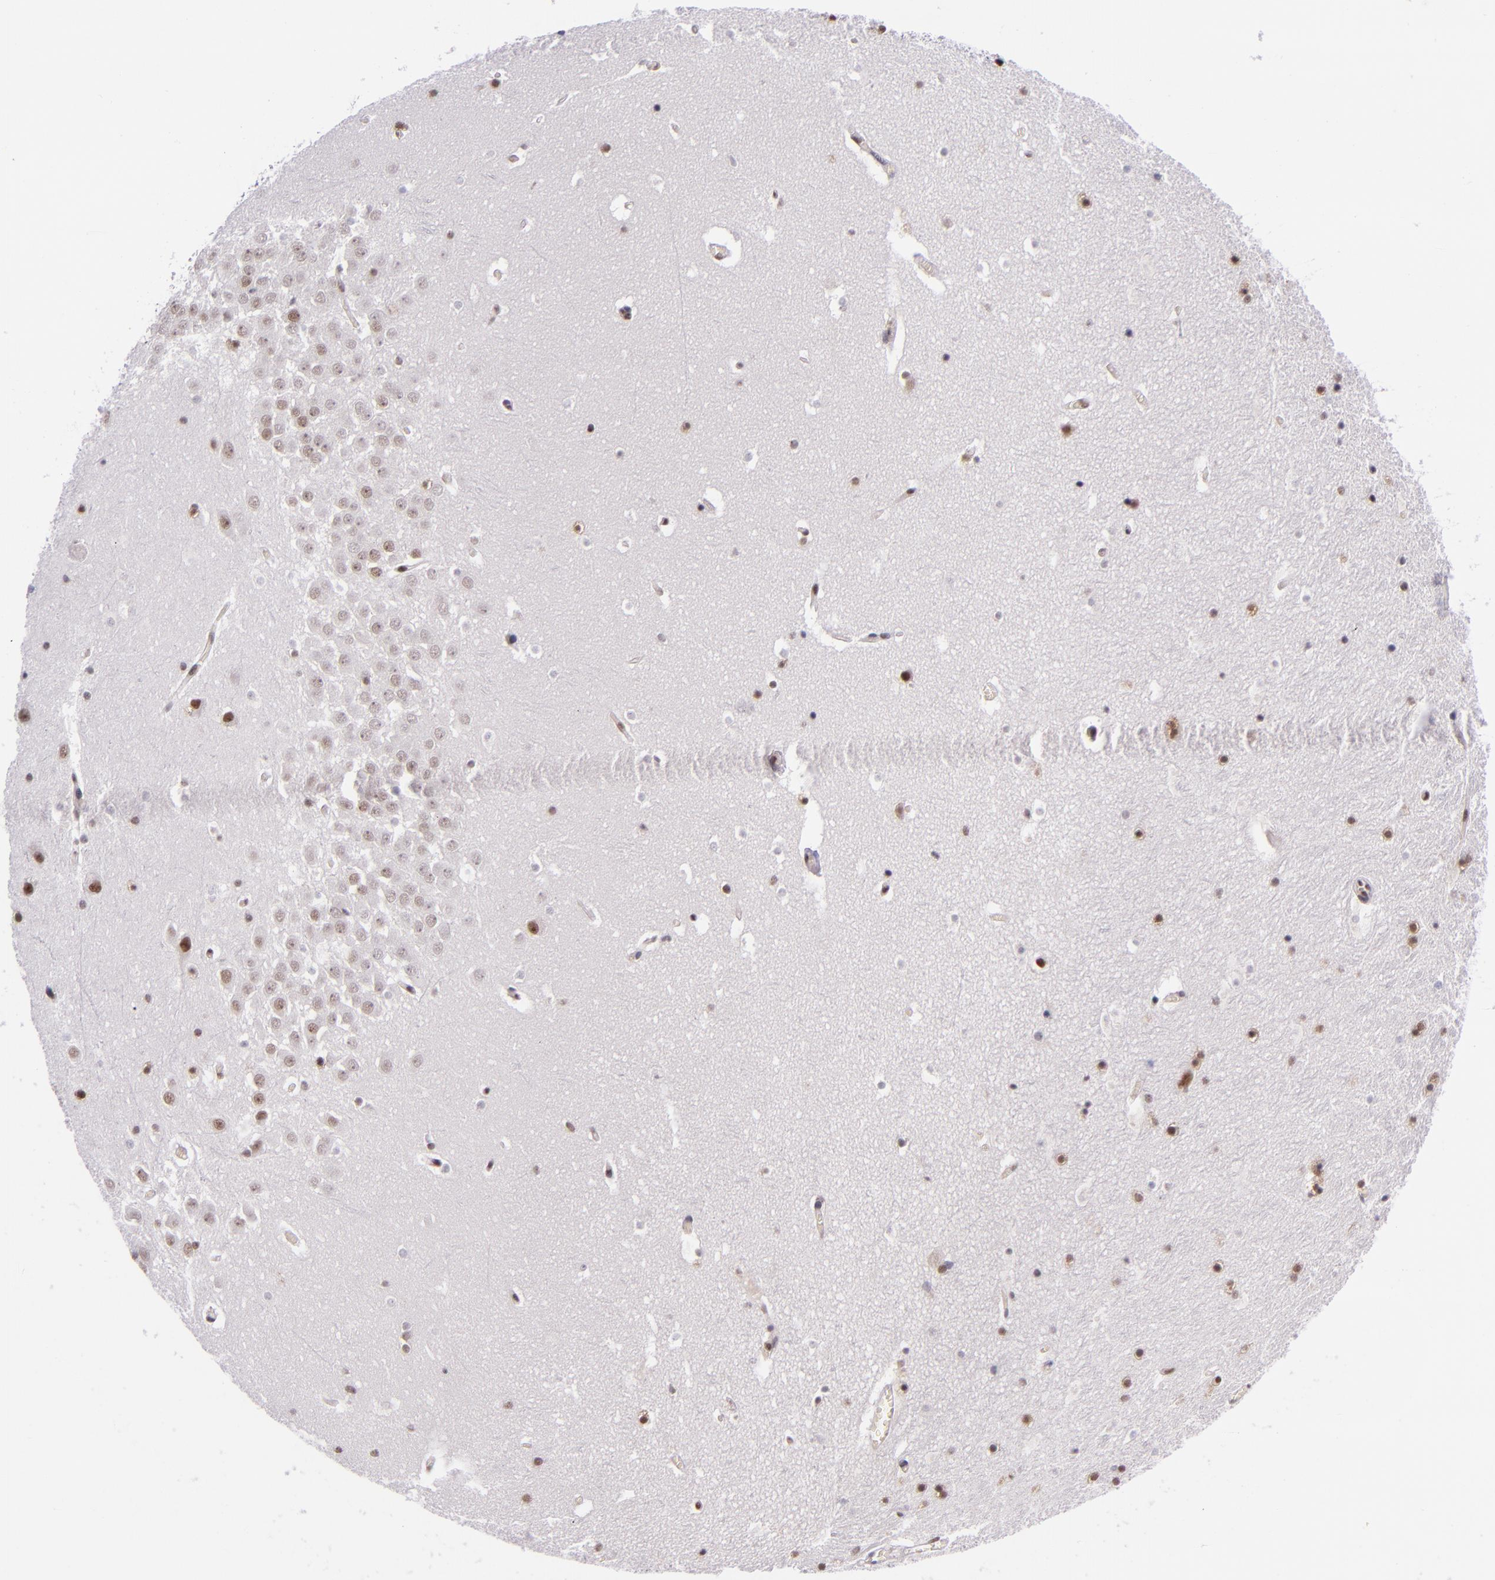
{"staining": {"intensity": "moderate", "quantity": "<25%", "location": "nuclear"}, "tissue": "hippocampus", "cell_type": "Glial cells", "image_type": "normal", "snomed": [{"axis": "morphology", "description": "Normal tissue, NOS"}, {"axis": "topography", "description": "Hippocampus"}], "caption": "Protein expression analysis of normal hippocampus displays moderate nuclear staining in about <25% of glial cells.", "gene": "GPKOW", "patient": {"sex": "male", "age": 45}}